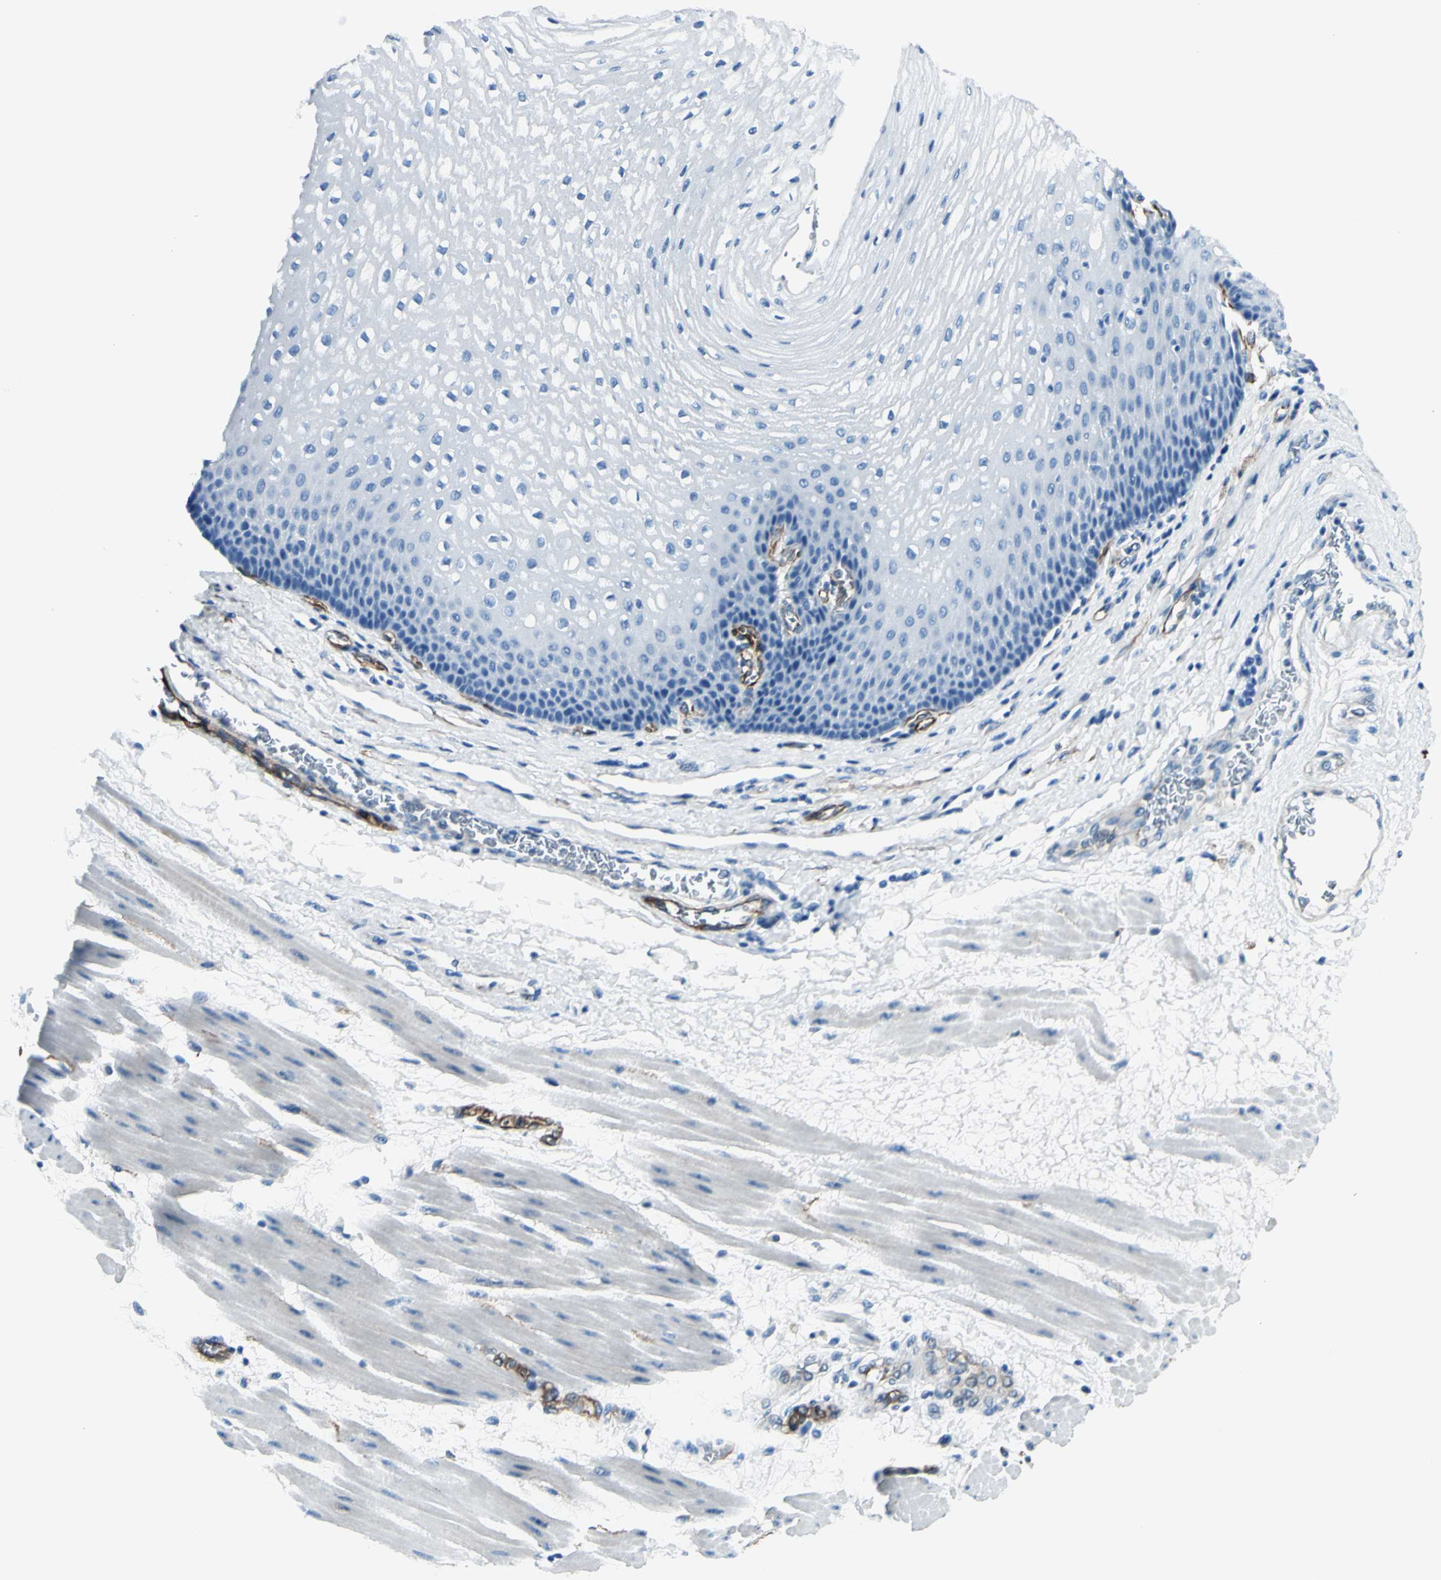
{"staining": {"intensity": "negative", "quantity": "none", "location": "none"}, "tissue": "esophagus", "cell_type": "Squamous epithelial cells", "image_type": "normal", "snomed": [{"axis": "morphology", "description": "Normal tissue, NOS"}, {"axis": "topography", "description": "Esophagus"}], "caption": "Immunohistochemistry photomicrograph of benign esophagus stained for a protein (brown), which shows no expression in squamous epithelial cells. (DAB (3,3'-diaminobenzidine) immunohistochemistry (IHC) visualized using brightfield microscopy, high magnification).", "gene": "PTH2R", "patient": {"sex": "male", "age": 48}}